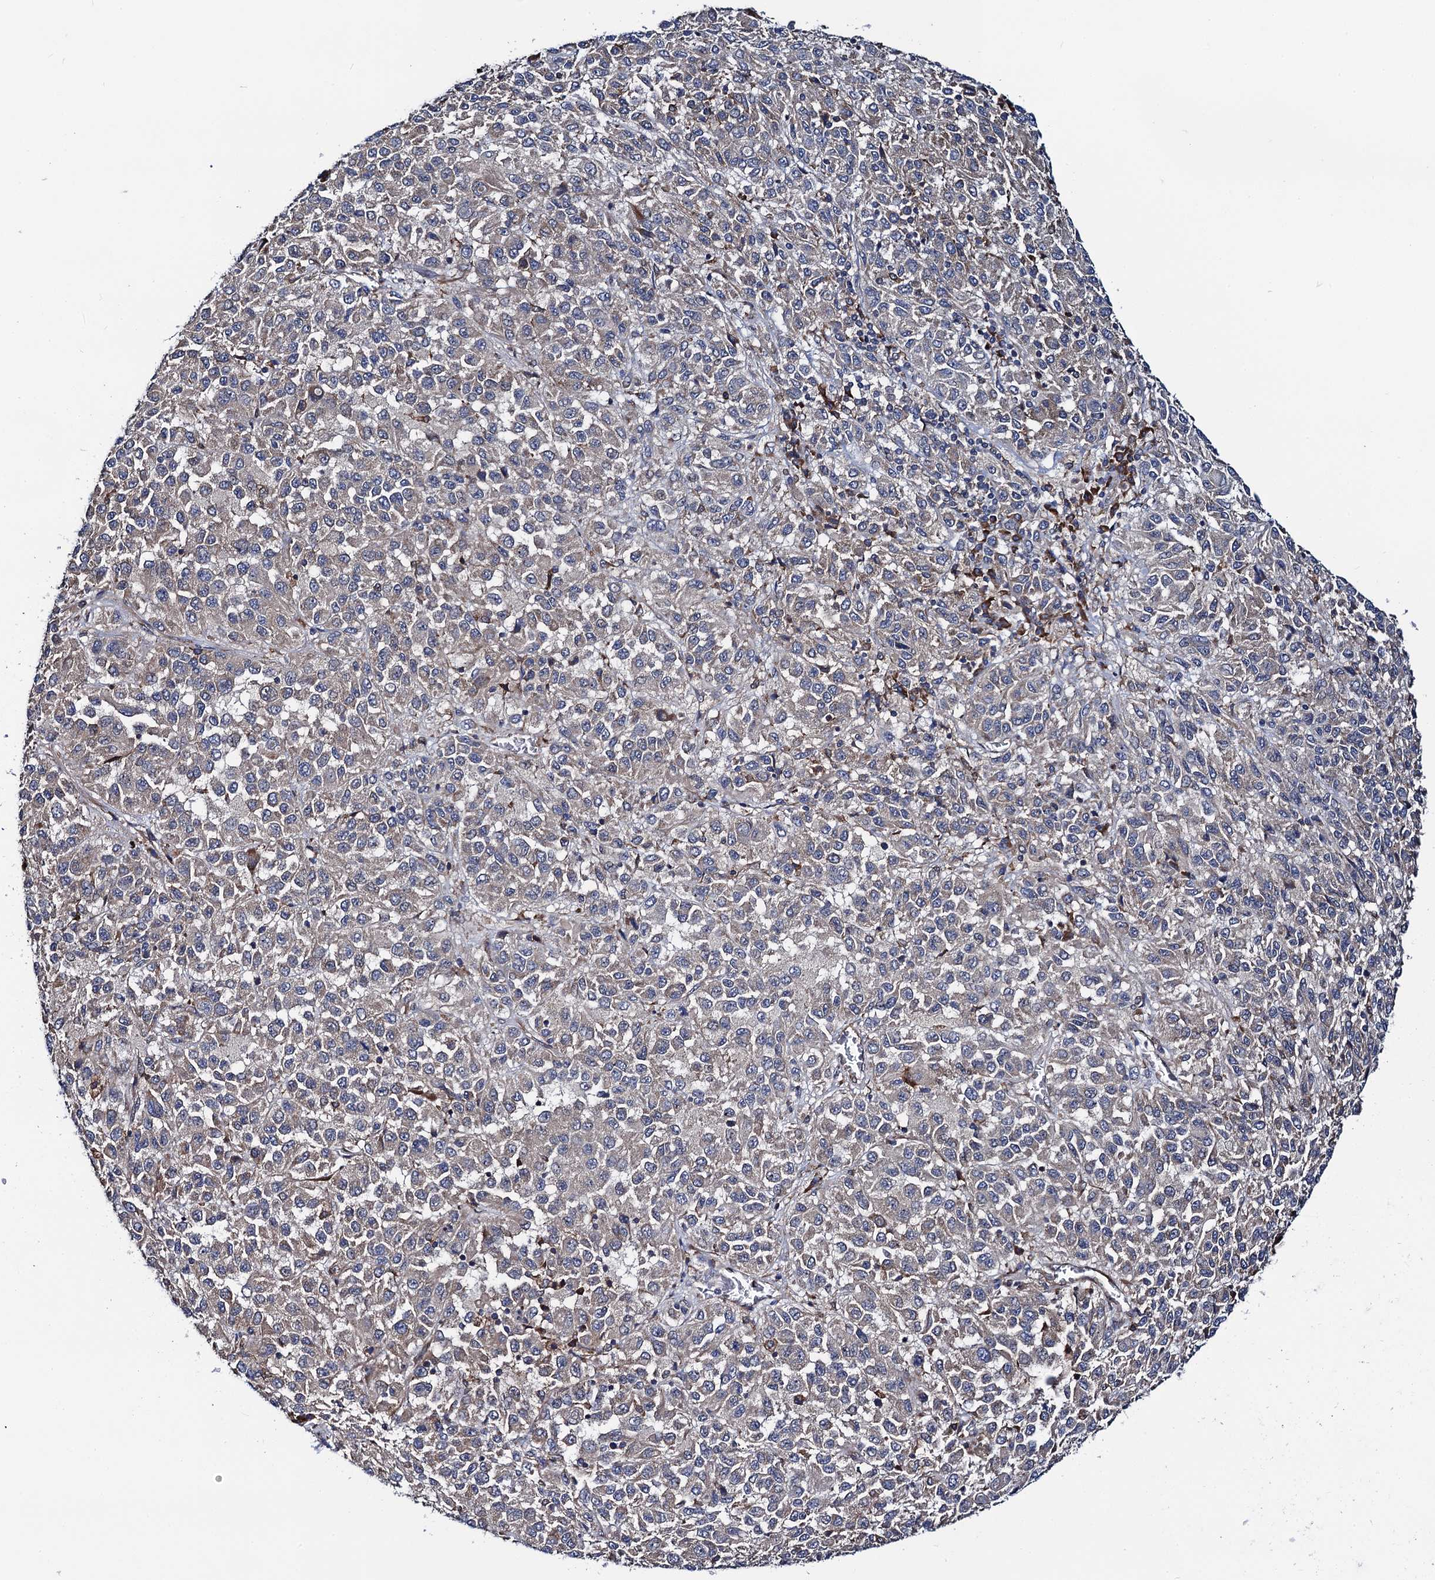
{"staining": {"intensity": "weak", "quantity": "<25%", "location": "cytoplasmic/membranous"}, "tissue": "melanoma", "cell_type": "Tumor cells", "image_type": "cancer", "snomed": [{"axis": "morphology", "description": "Malignant melanoma, Metastatic site"}, {"axis": "topography", "description": "Lung"}], "caption": "A high-resolution photomicrograph shows immunohistochemistry (IHC) staining of melanoma, which demonstrates no significant staining in tumor cells.", "gene": "PGLS", "patient": {"sex": "male", "age": 64}}